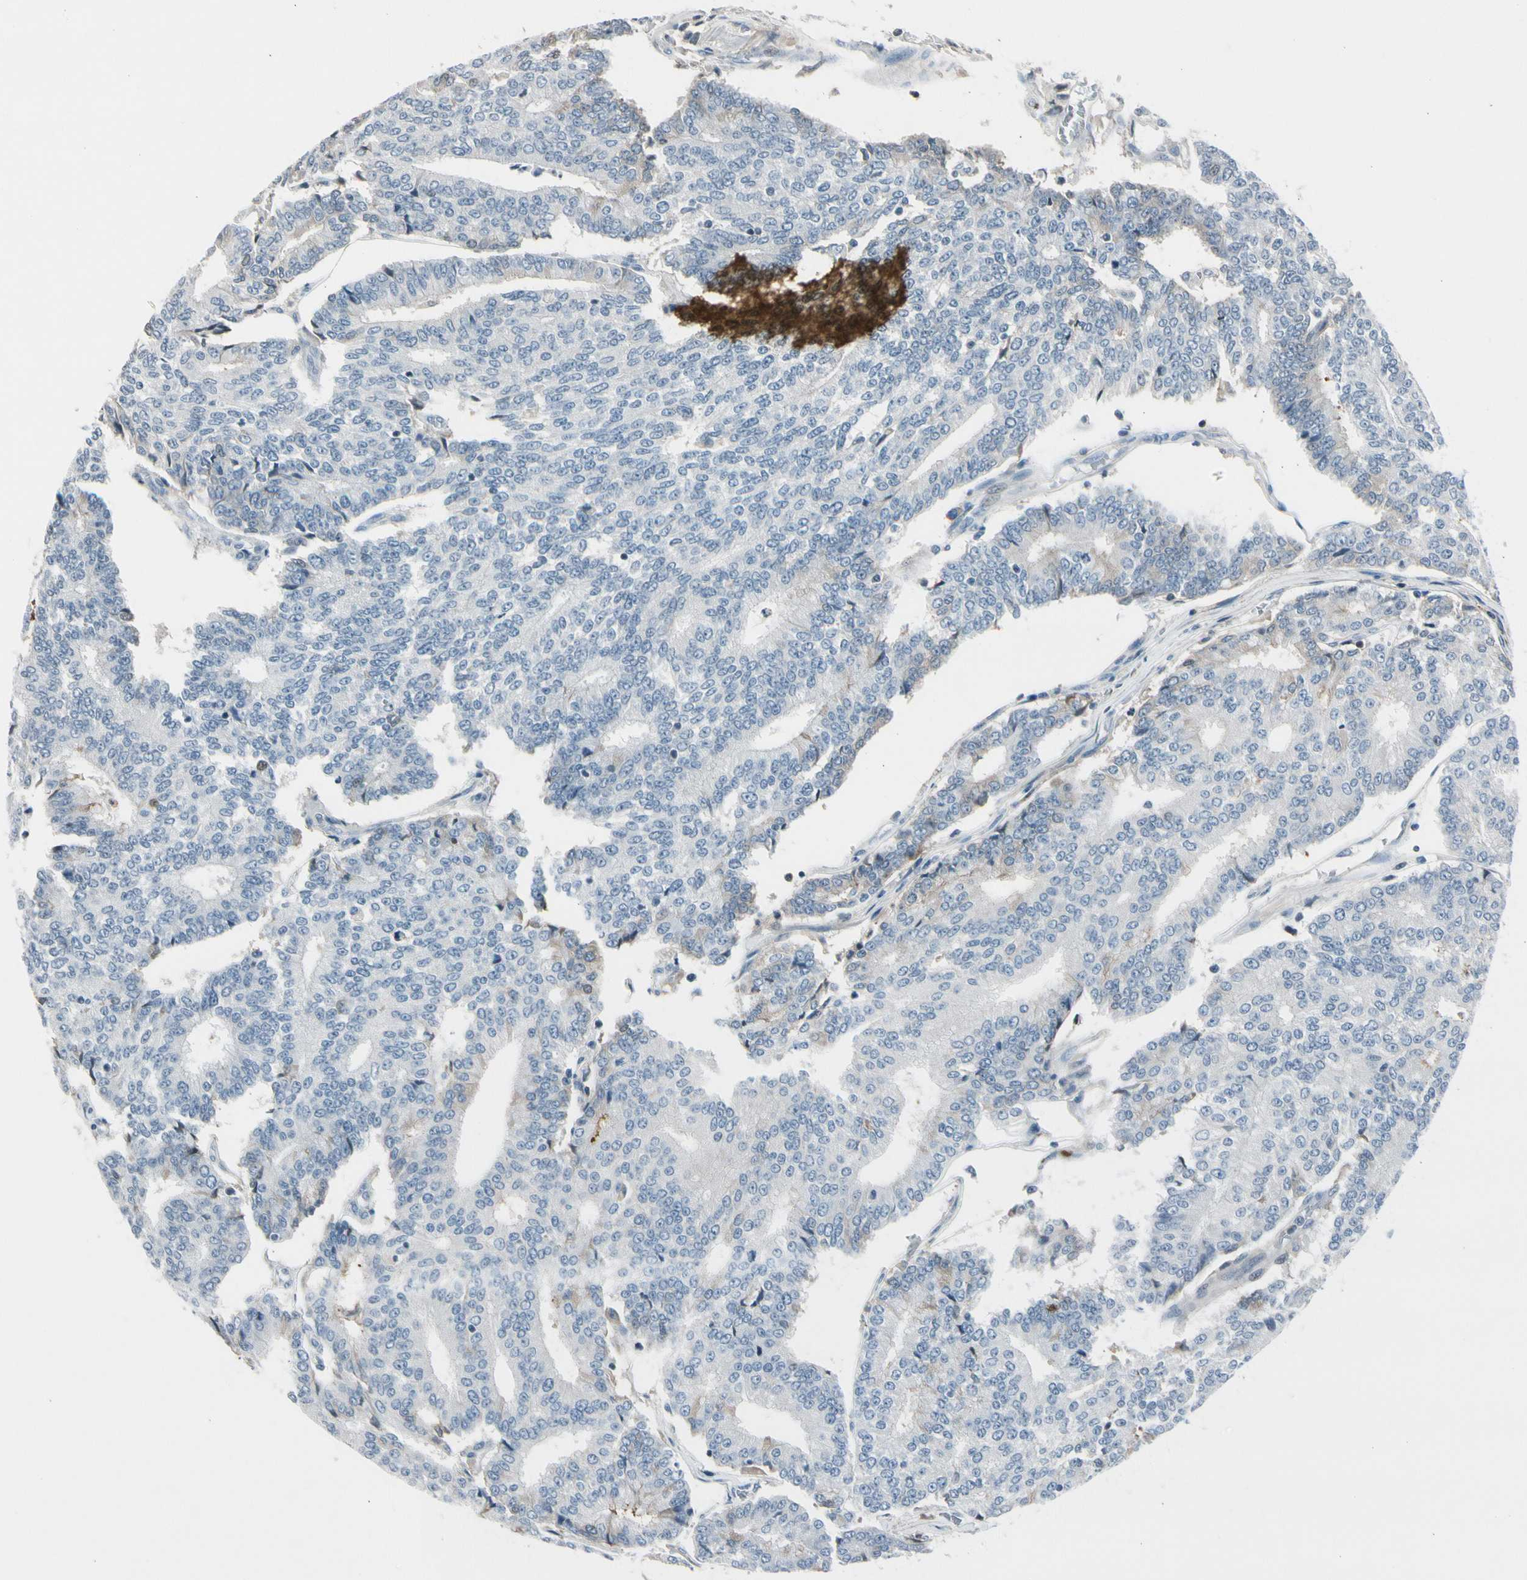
{"staining": {"intensity": "negative", "quantity": "none", "location": "none"}, "tissue": "prostate cancer", "cell_type": "Tumor cells", "image_type": "cancer", "snomed": [{"axis": "morphology", "description": "Adenocarcinoma, High grade"}, {"axis": "topography", "description": "Prostate"}], "caption": "A high-resolution image shows immunohistochemistry (IHC) staining of prostate cancer, which shows no significant staining in tumor cells.", "gene": "PDPN", "patient": {"sex": "male", "age": 55}}